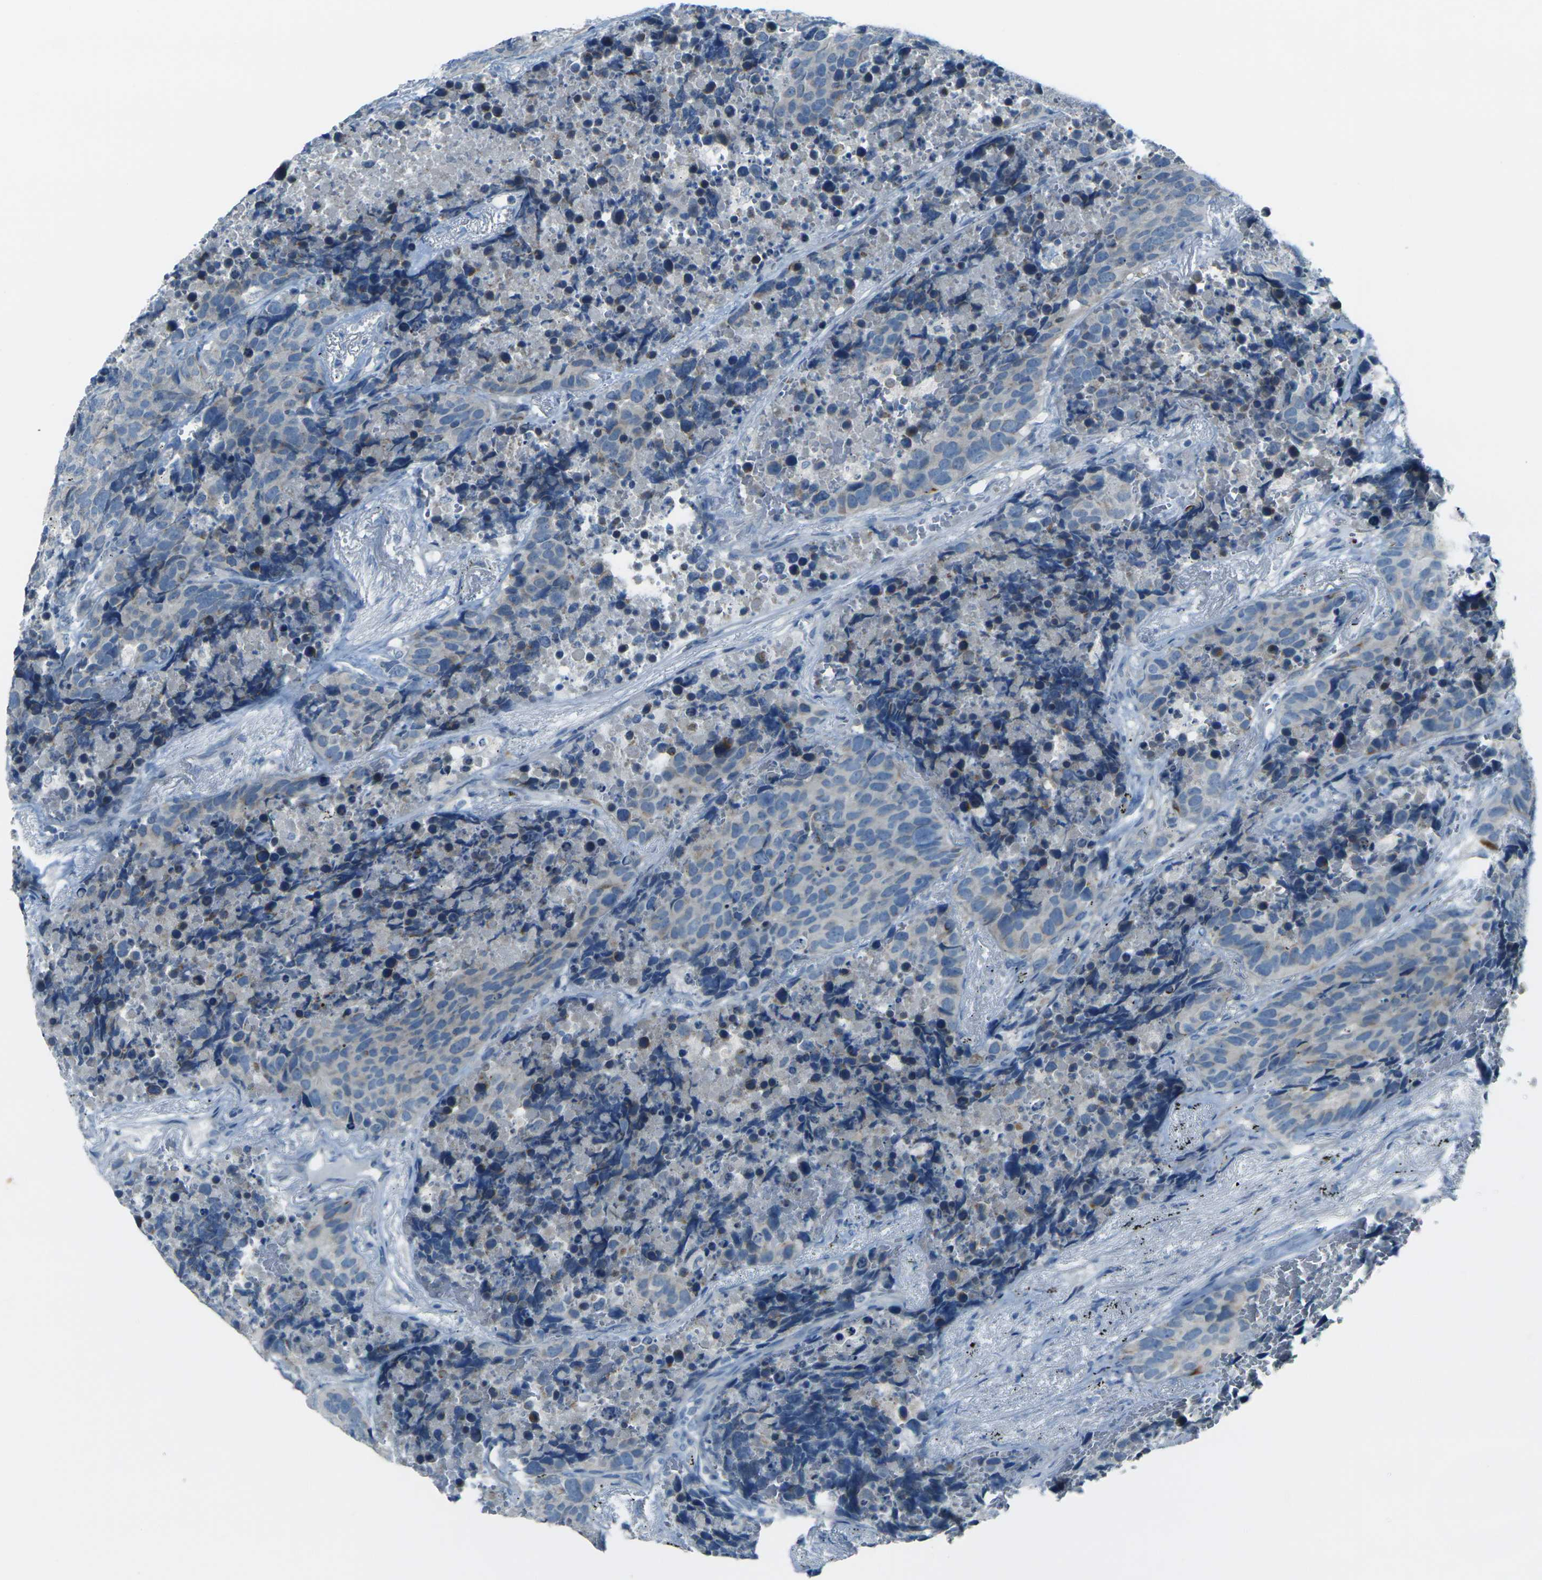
{"staining": {"intensity": "weak", "quantity": "<25%", "location": "cytoplasmic/membranous"}, "tissue": "carcinoid", "cell_type": "Tumor cells", "image_type": "cancer", "snomed": [{"axis": "morphology", "description": "Carcinoid, malignant, NOS"}, {"axis": "topography", "description": "Lung"}], "caption": "The photomicrograph reveals no significant staining in tumor cells of carcinoid.", "gene": "ANKRD46", "patient": {"sex": "male", "age": 60}}